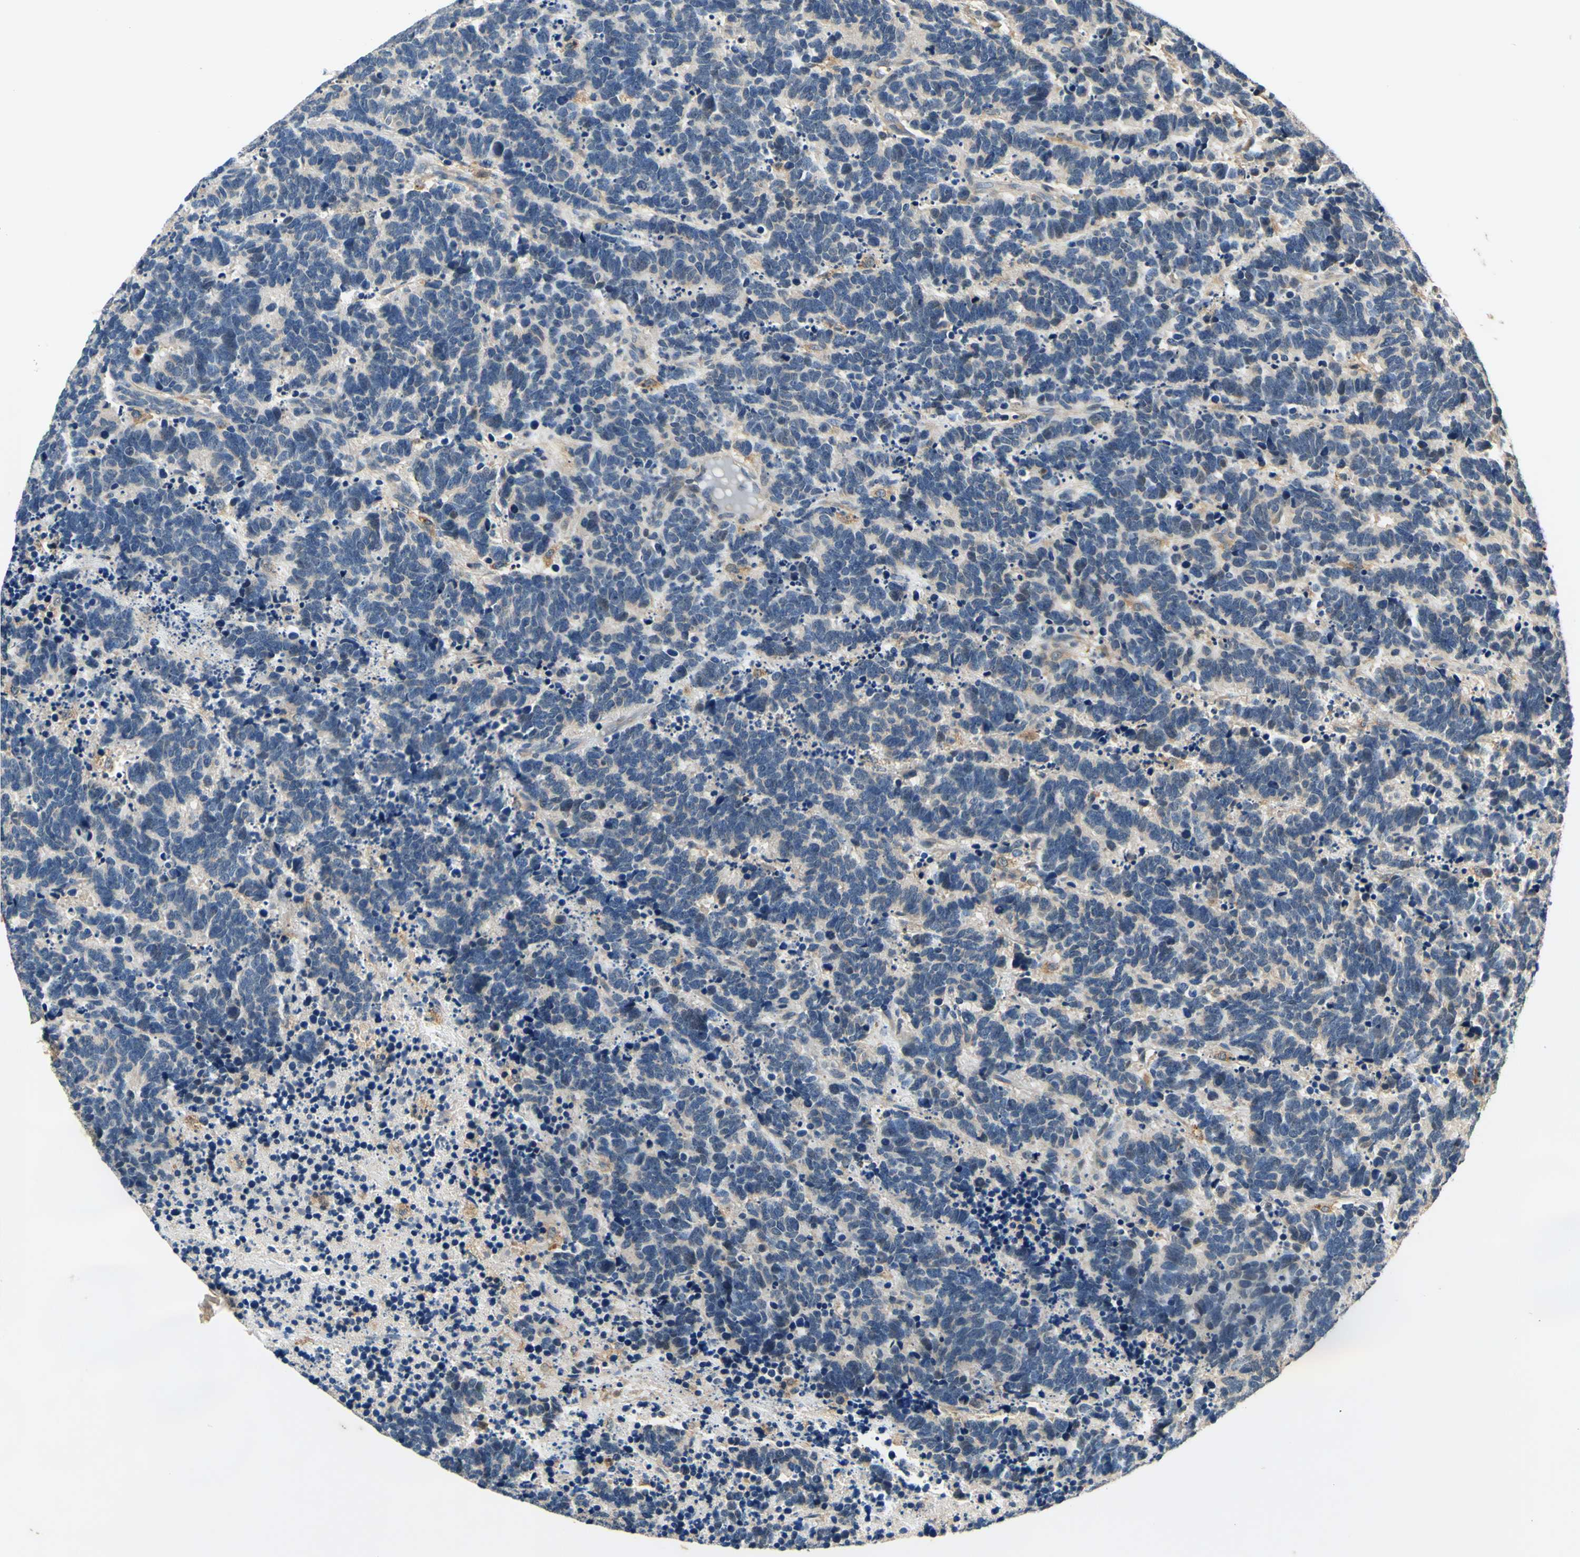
{"staining": {"intensity": "negative", "quantity": "none", "location": "none"}, "tissue": "carcinoid", "cell_type": "Tumor cells", "image_type": "cancer", "snomed": [{"axis": "morphology", "description": "Carcinoma, NOS"}, {"axis": "morphology", "description": "Carcinoid, malignant, NOS"}, {"axis": "topography", "description": "Urinary bladder"}], "caption": "This micrograph is of carcinoid stained with IHC to label a protein in brown with the nuclei are counter-stained blue. There is no expression in tumor cells. (Stains: DAB immunohistochemistry (IHC) with hematoxylin counter stain, Microscopy: brightfield microscopy at high magnification).", "gene": "PLA2G4A", "patient": {"sex": "male", "age": 57}}